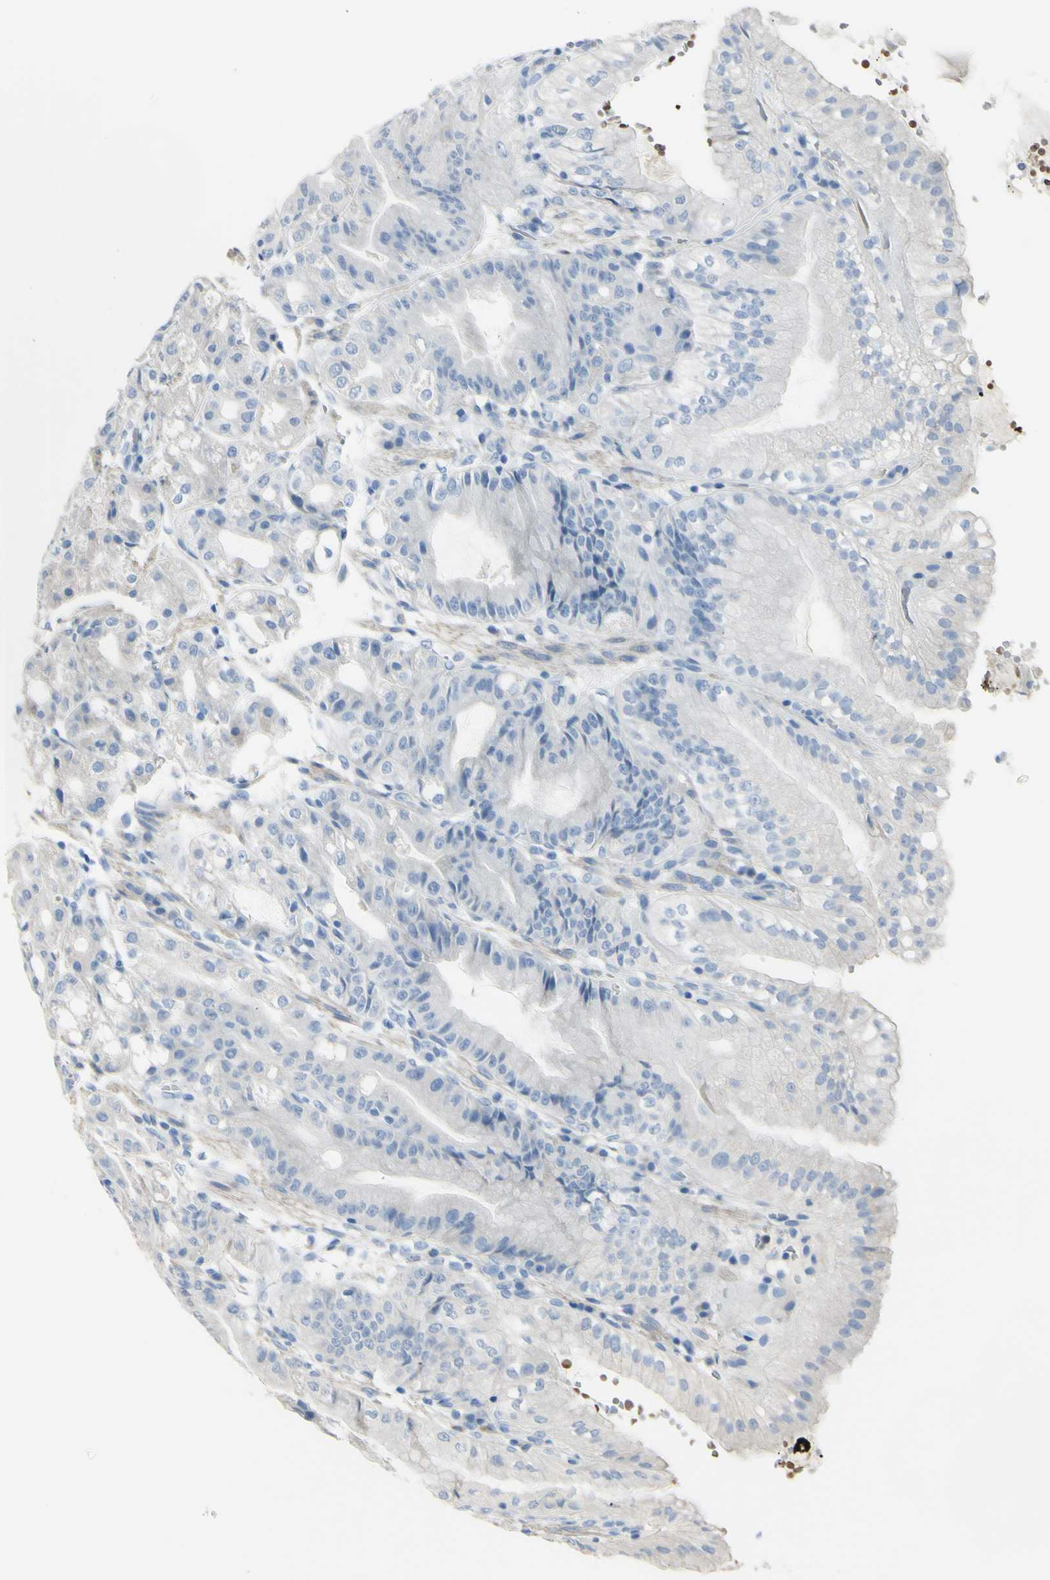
{"staining": {"intensity": "negative", "quantity": "none", "location": "none"}, "tissue": "stomach", "cell_type": "Glandular cells", "image_type": "normal", "snomed": [{"axis": "morphology", "description": "Normal tissue, NOS"}, {"axis": "topography", "description": "Stomach, lower"}], "caption": "A high-resolution histopathology image shows IHC staining of unremarkable stomach, which shows no significant staining in glandular cells.", "gene": "NCBP2L", "patient": {"sex": "male", "age": 71}}